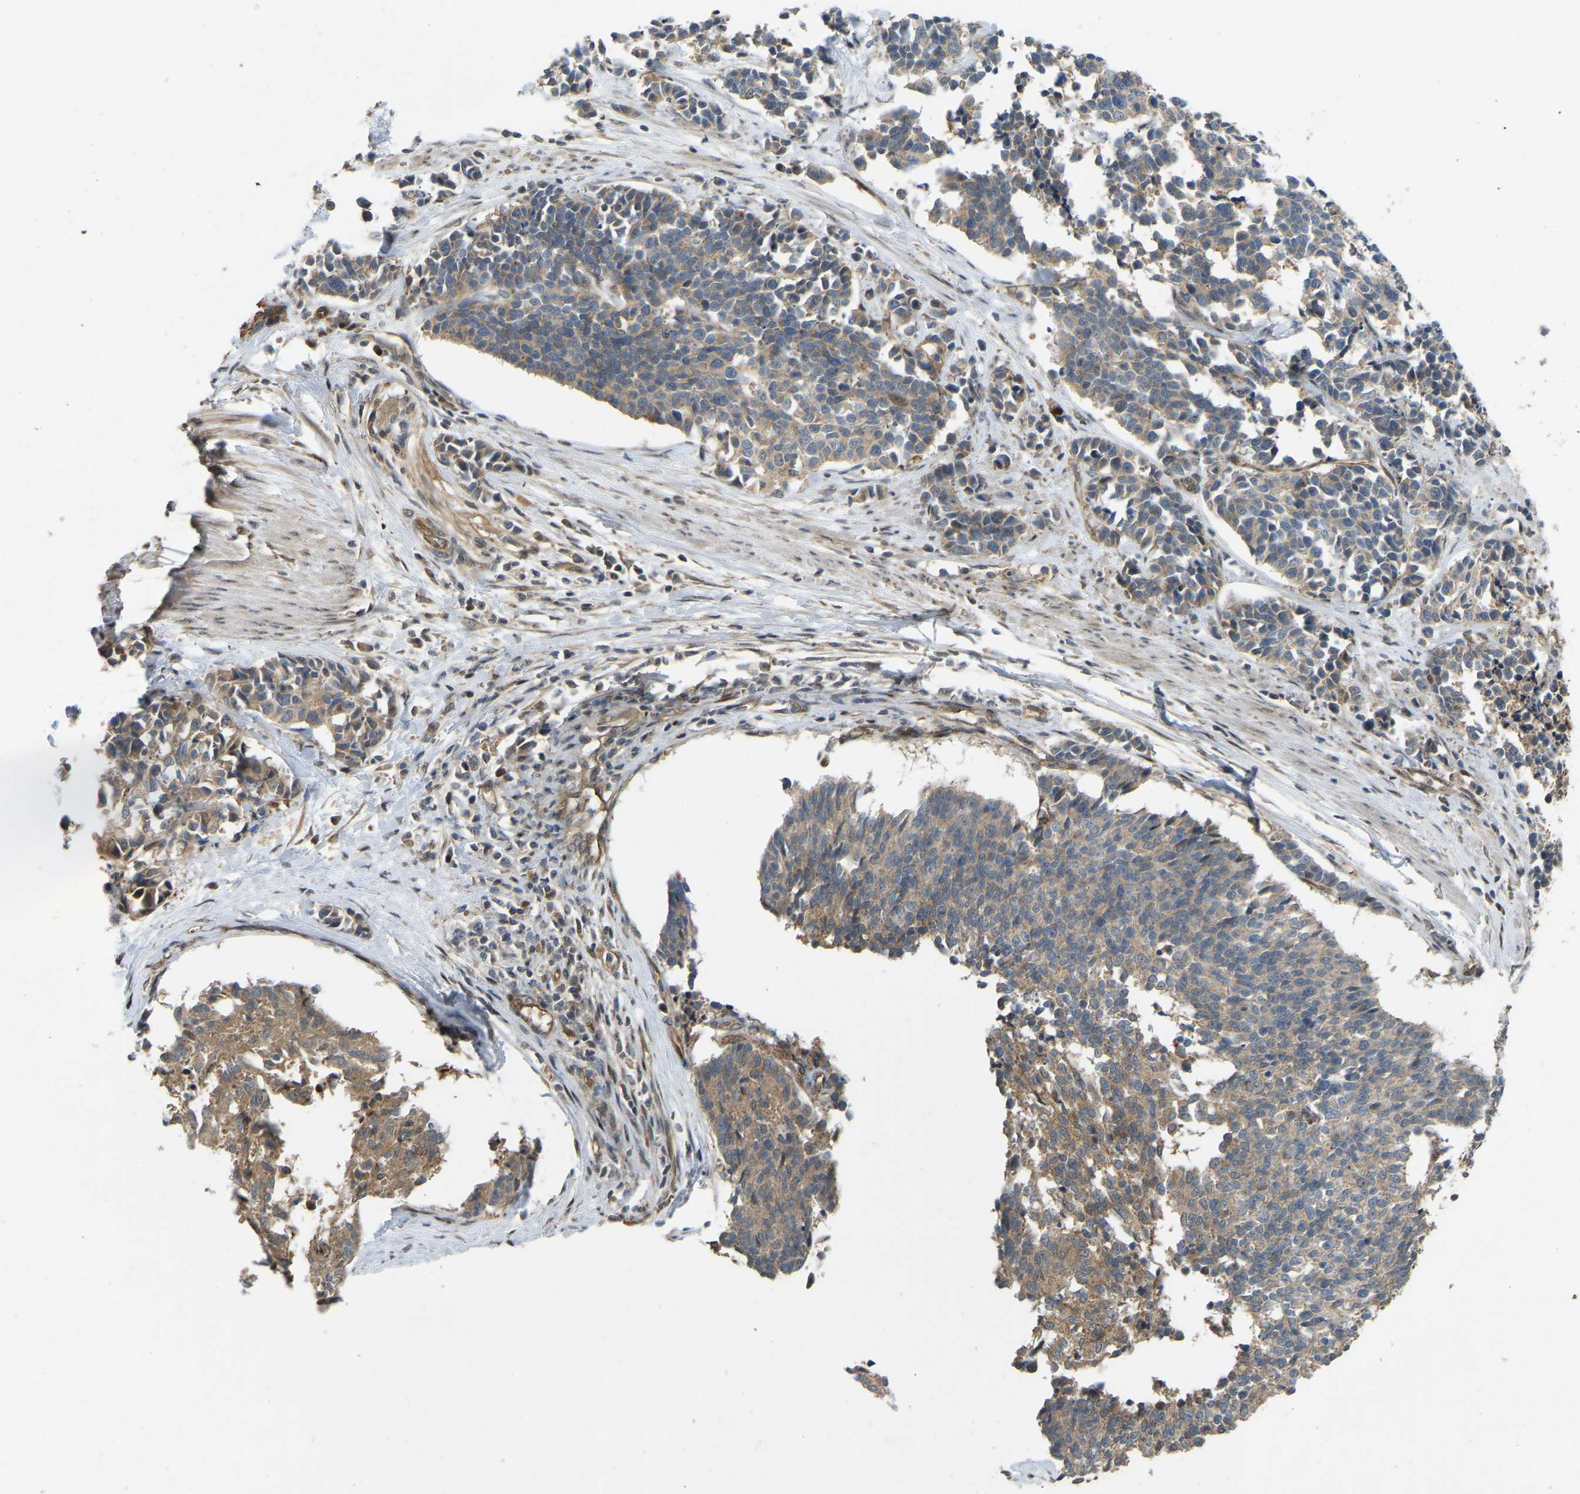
{"staining": {"intensity": "moderate", "quantity": ">75%", "location": "cytoplasmic/membranous"}, "tissue": "cervical cancer", "cell_type": "Tumor cells", "image_type": "cancer", "snomed": [{"axis": "morphology", "description": "Squamous cell carcinoma, NOS"}, {"axis": "topography", "description": "Cervix"}], "caption": "Cervical squamous cell carcinoma tissue shows moderate cytoplasmic/membranous expression in approximately >75% of tumor cells The staining was performed using DAB (3,3'-diaminobenzidine) to visualize the protein expression in brown, while the nuclei were stained in blue with hematoxylin (Magnification: 20x).", "gene": "C21orf91", "patient": {"sex": "female", "age": 35}}